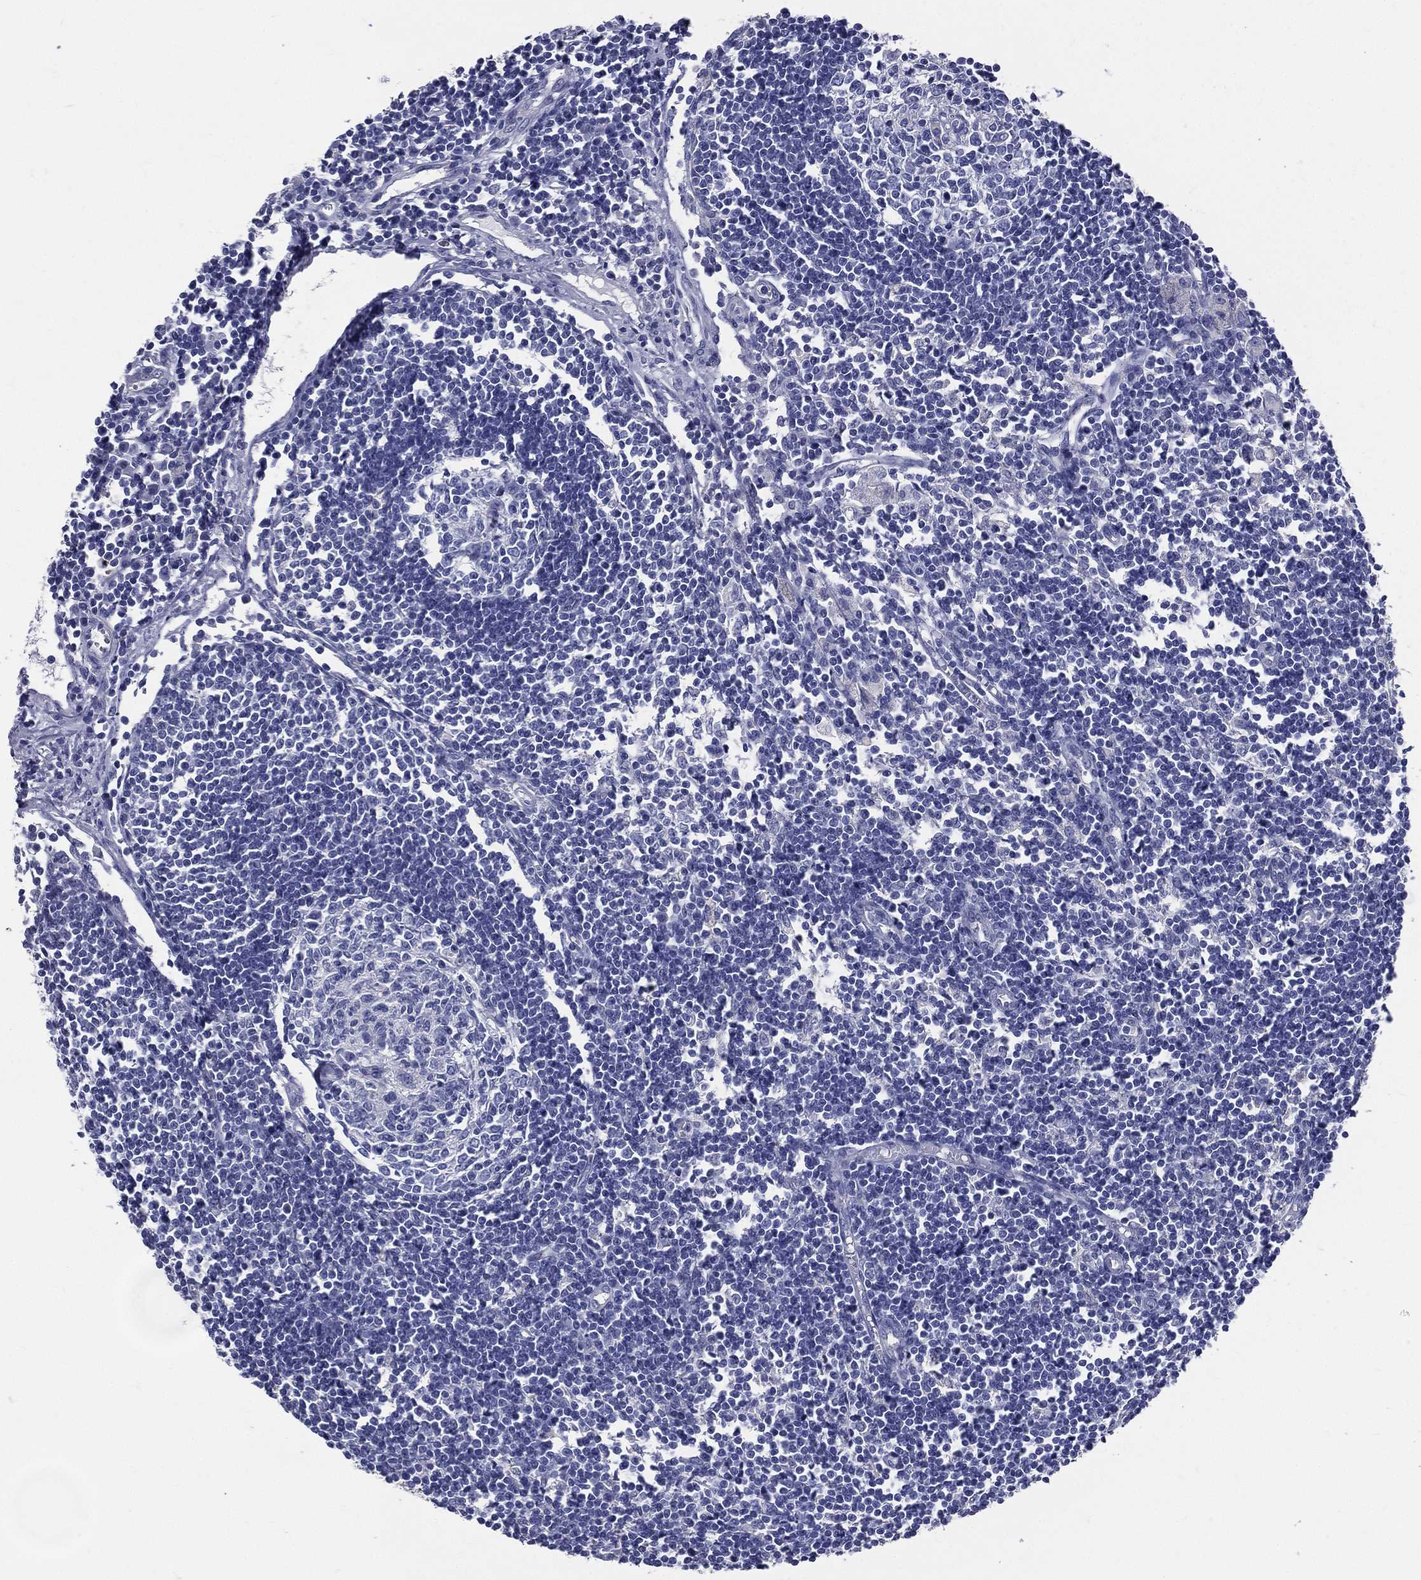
{"staining": {"intensity": "negative", "quantity": "none", "location": "none"}, "tissue": "lymph node", "cell_type": "Germinal center cells", "image_type": "normal", "snomed": [{"axis": "morphology", "description": "Normal tissue, NOS"}, {"axis": "morphology", "description": "Adenocarcinoma, NOS"}, {"axis": "topography", "description": "Lymph node"}, {"axis": "topography", "description": "Pancreas"}], "caption": "IHC of normal human lymph node reveals no positivity in germinal center cells.", "gene": "DPYS", "patient": {"sex": "female", "age": 58}}